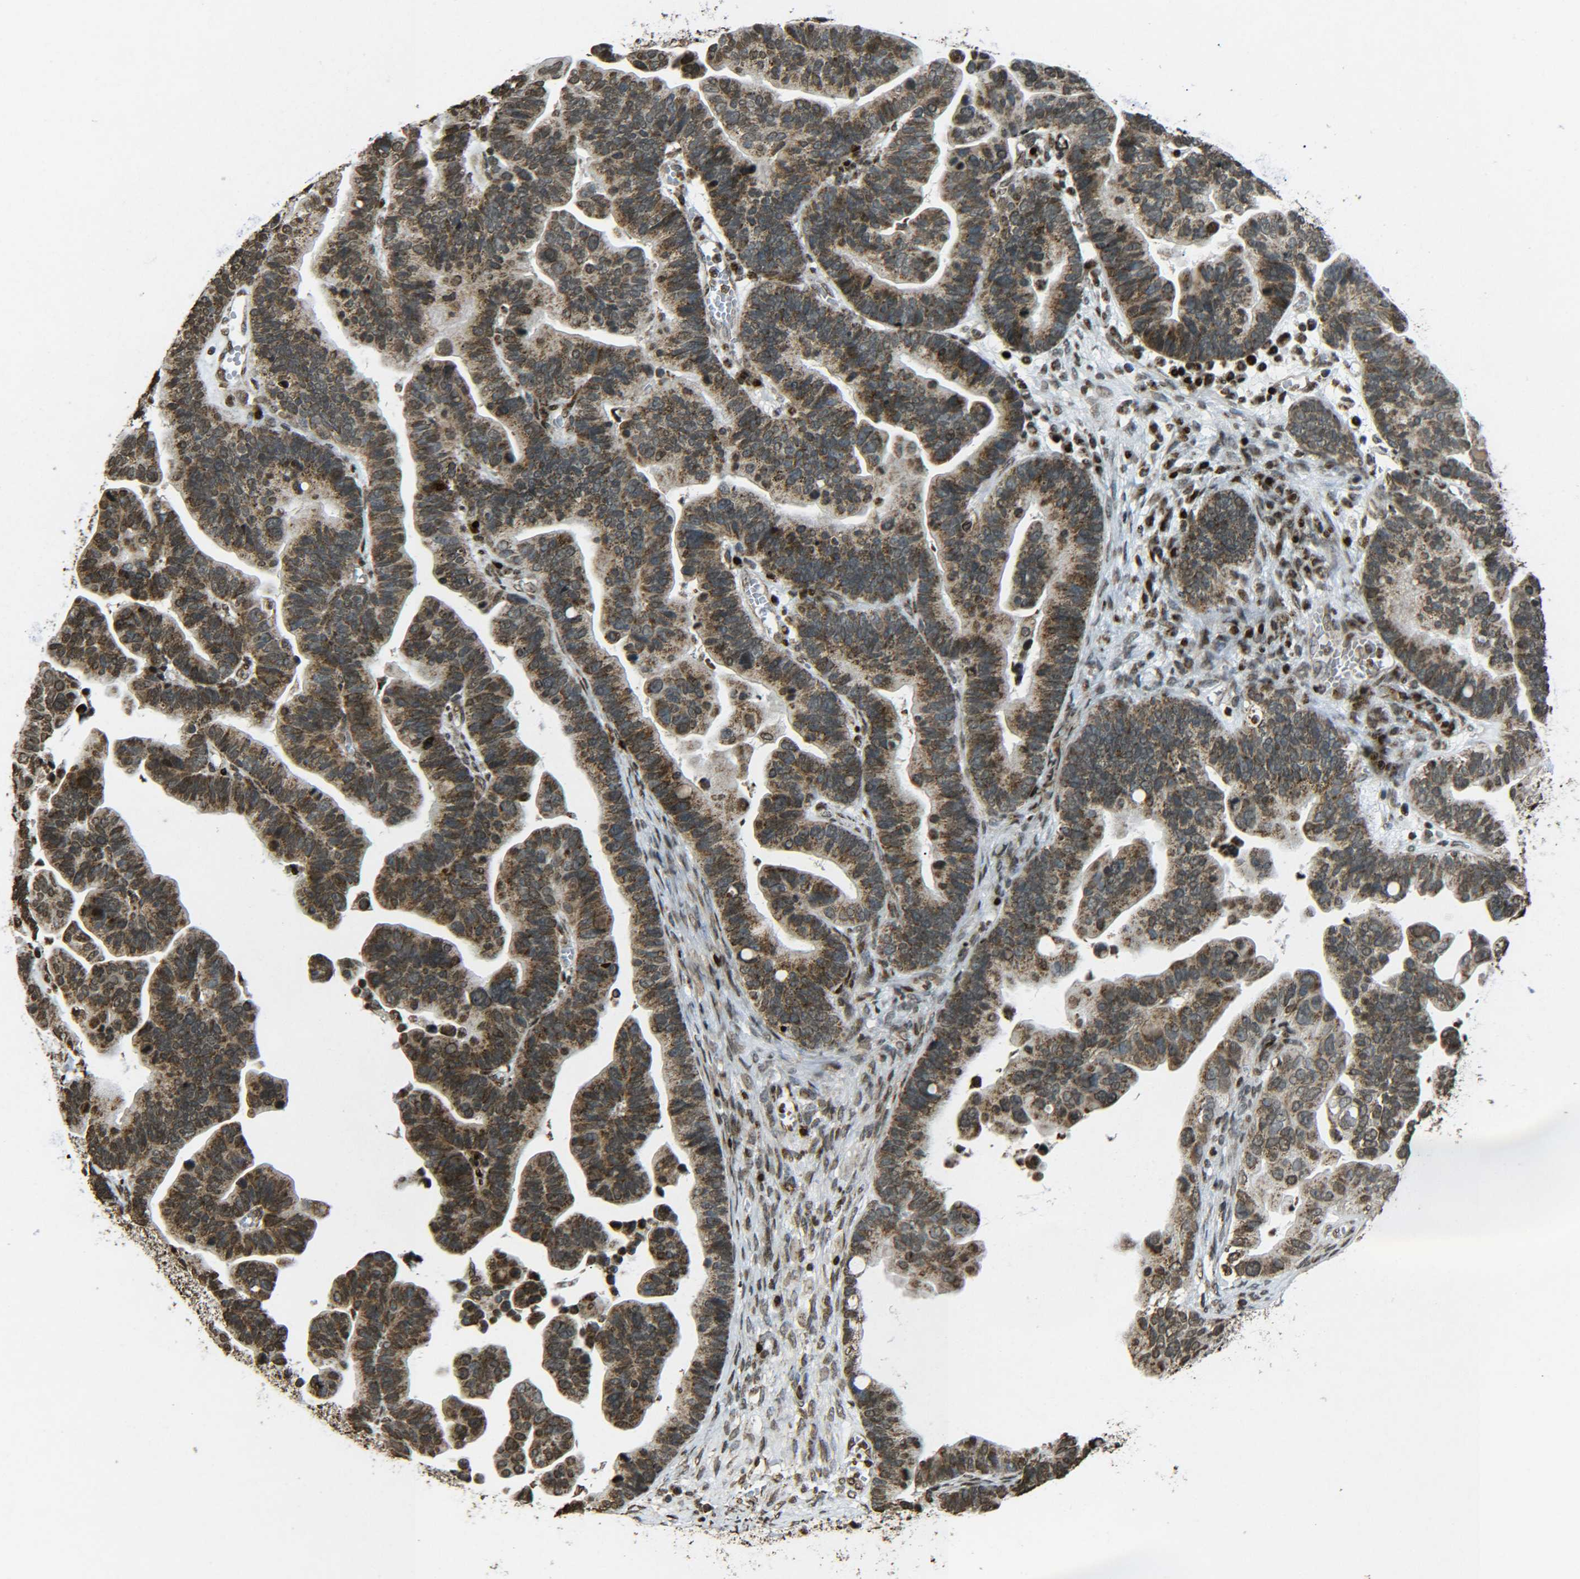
{"staining": {"intensity": "moderate", "quantity": ">75%", "location": "cytoplasmic/membranous,nuclear"}, "tissue": "ovarian cancer", "cell_type": "Tumor cells", "image_type": "cancer", "snomed": [{"axis": "morphology", "description": "Cystadenocarcinoma, serous, NOS"}, {"axis": "topography", "description": "Ovary"}], "caption": "Immunohistochemistry photomicrograph of neoplastic tissue: human serous cystadenocarcinoma (ovarian) stained using IHC demonstrates medium levels of moderate protein expression localized specifically in the cytoplasmic/membranous and nuclear of tumor cells, appearing as a cytoplasmic/membranous and nuclear brown color.", "gene": "NEUROG2", "patient": {"sex": "female", "age": 56}}